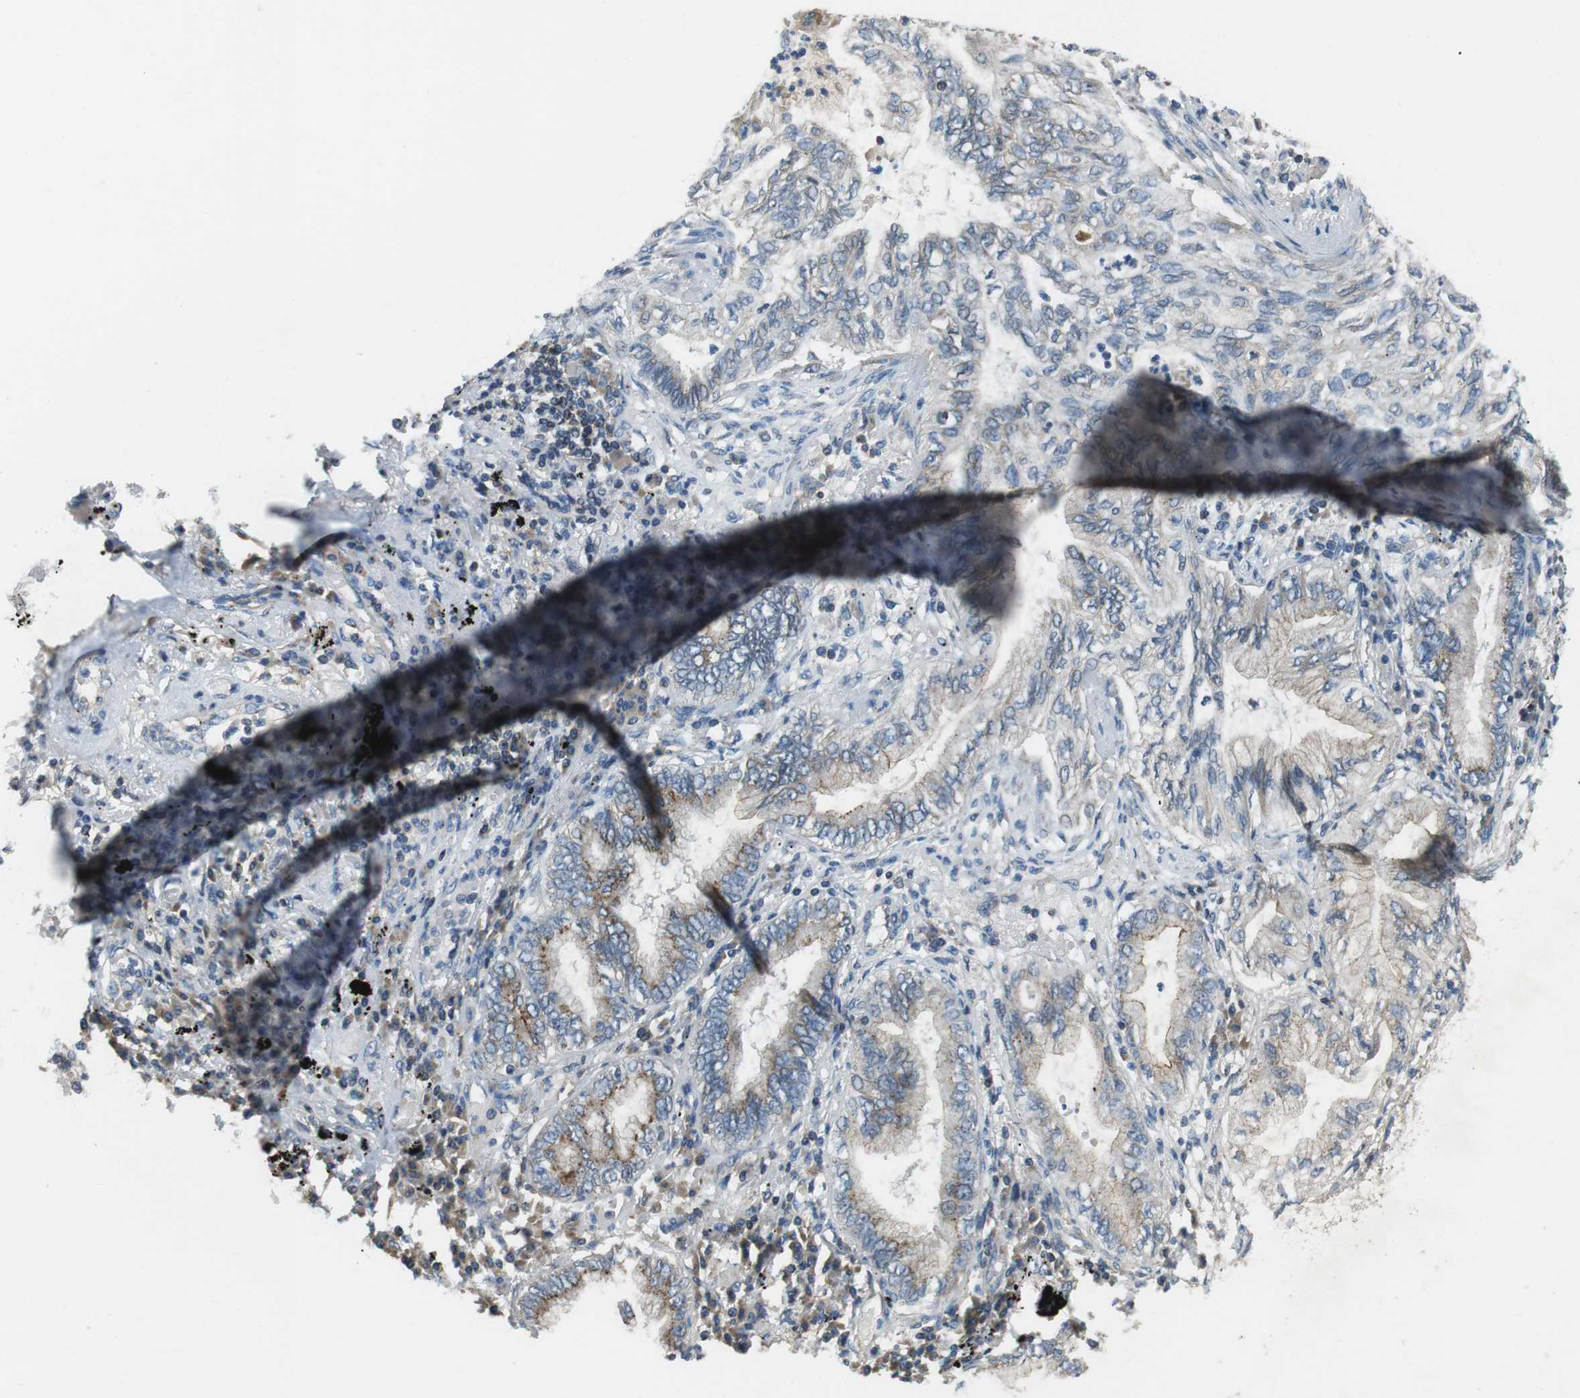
{"staining": {"intensity": "moderate", "quantity": "<25%", "location": "cytoplasmic/membranous"}, "tissue": "lung cancer", "cell_type": "Tumor cells", "image_type": "cancer", "snomed": [{"axis": "morphology", "description": "Normal tissue, NOS"}, {"axis": "morphology", "description": "Adenocarcinoma, NOS"}, {"axis": "topography", "description": "Bronchus"}, {"axis": "topography", "description": "Lung"}], "caption": "A low amount of moderate cytoplasmic/membranous positivity is present in approximately <25% of tumor cells in lung adenocarcinoma tissue. (brown staining indicates protein expression, while blue staining denotes nuclei).", "gene": "FAM3B", "patient": {"sex": "female", "age": 70}}